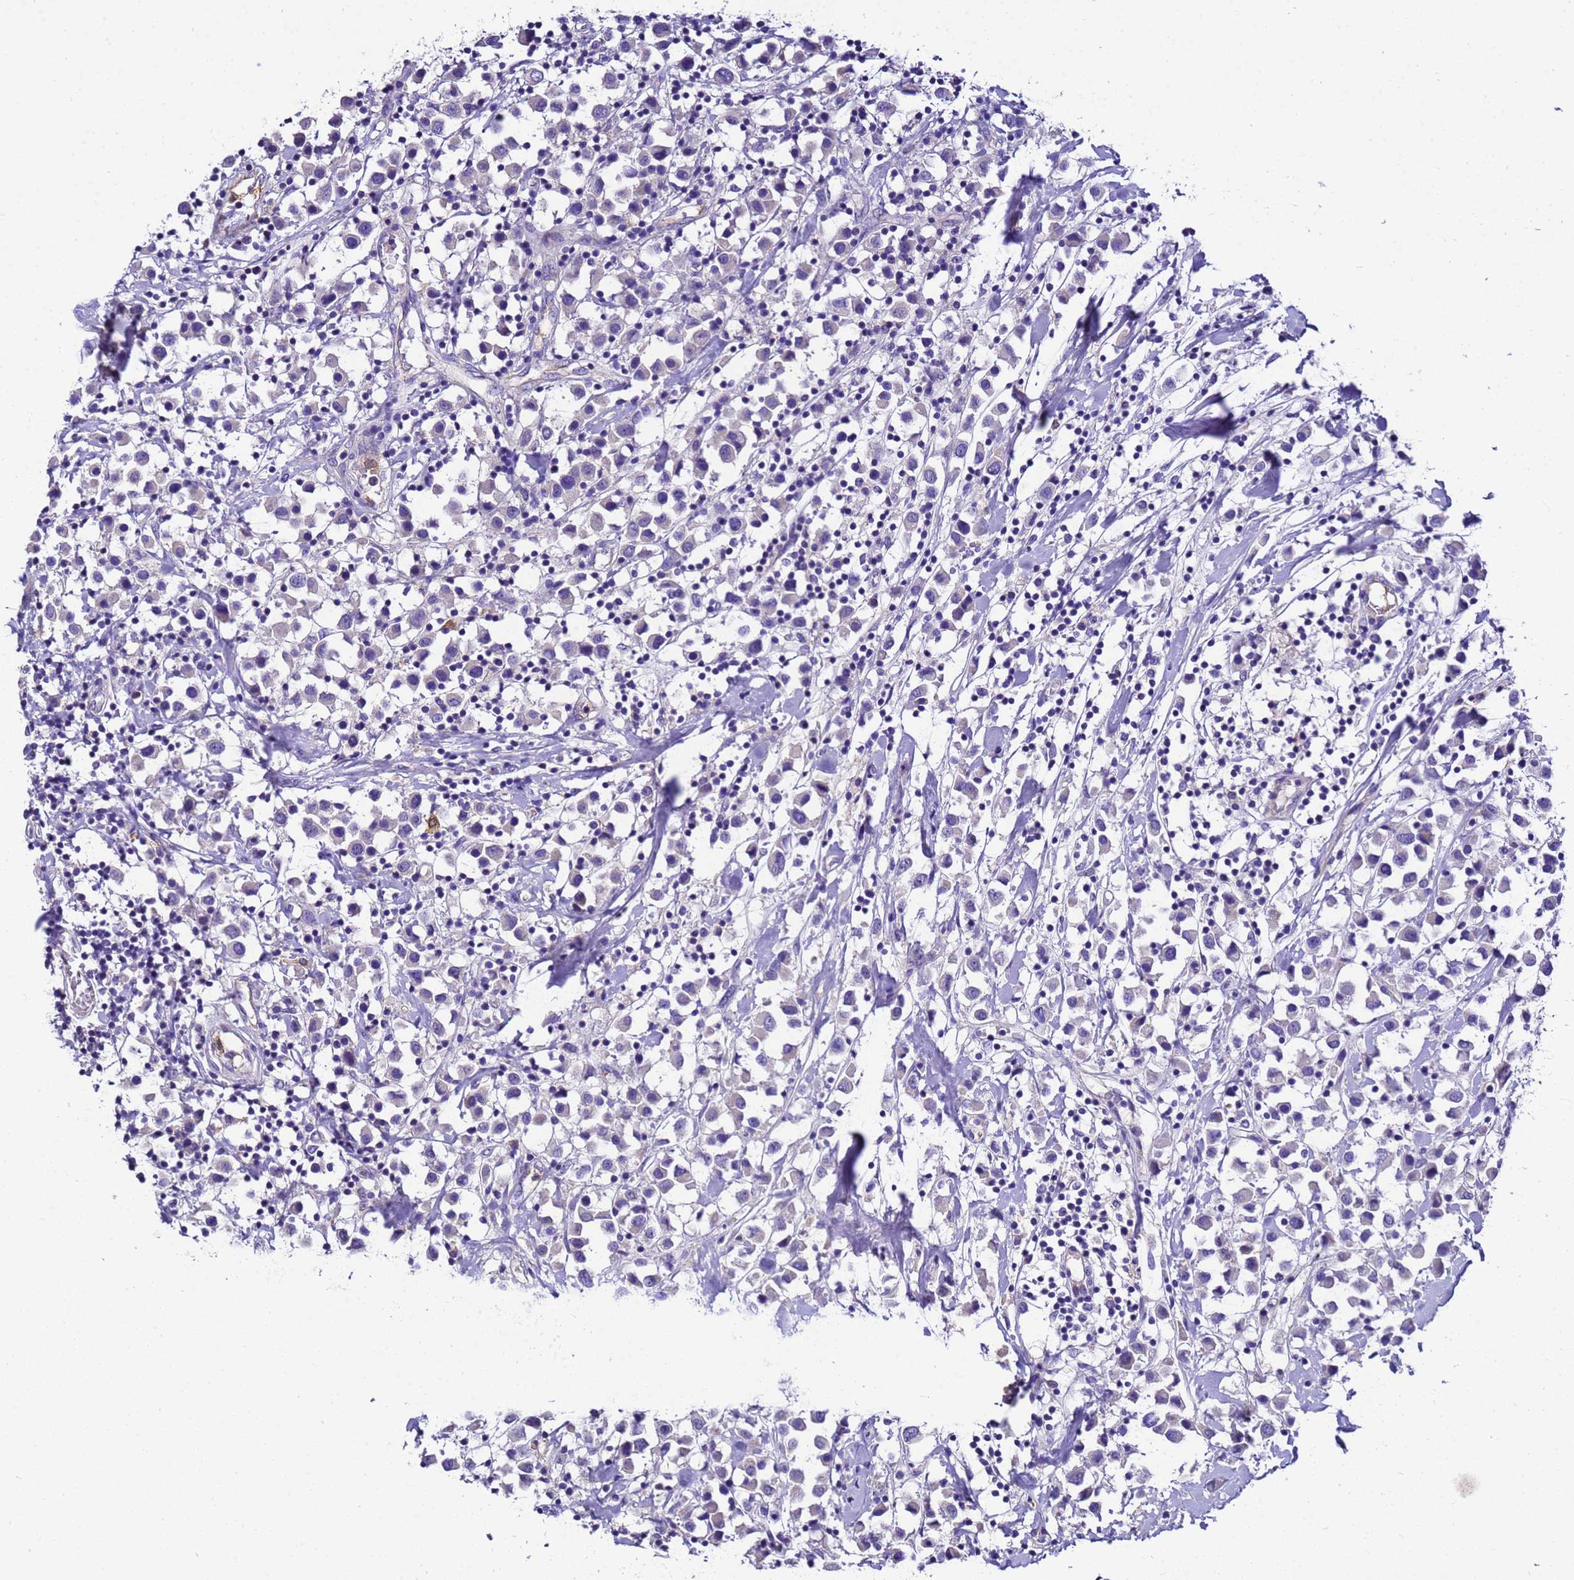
{"staining": {"intensity": "negative", "quantity": "none", "location": "none"}, "tissue": "breast cancer", "cell_type": "Tumor cells", "image_type": "cancer", "snomed": [{"axis": "morphology", "description": "Duct carcinoma"}, {"axis": "topography", "description": "Breast"}], "caption": "Human breast cancer (intraductal carcinoma) stained for a protein using immunohistochemistry (IHC) demonstrates no positivity in tumor cells.", "gene": "UGT2A1", "patient": {"sex": "female", "age": 61}}